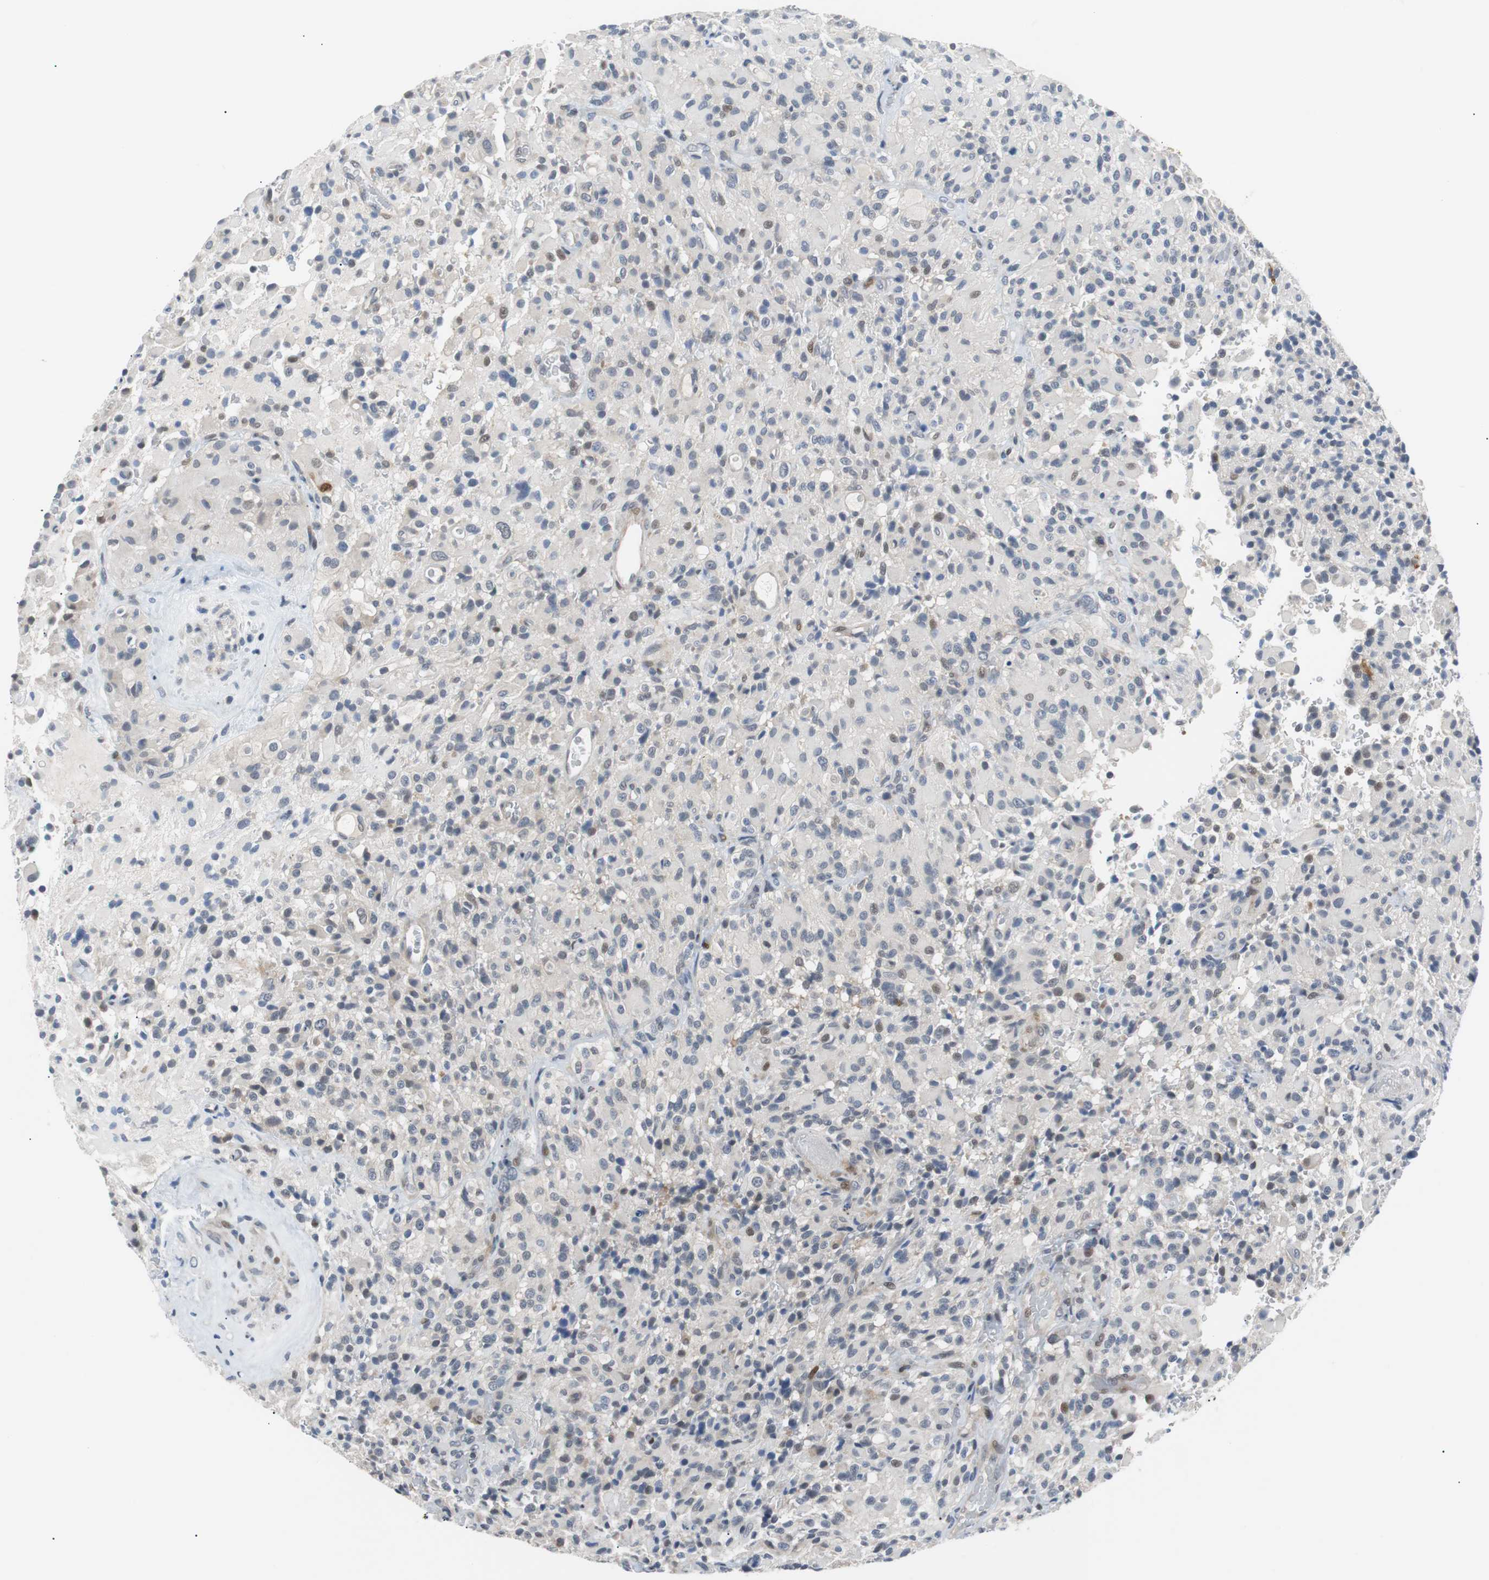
{"staining": {"intensity": "weak", "quantity": "<25%", "location": "nuclear"}, "tissue": "glioma", "cell_type": "Tumor cells", "image_type": "cancer", "snomed": [{"axis": "morphology", "description": "Glioma, malignant, High grade"}, {"axis": "topography", "description": "Brain"}], "caption": "An immunohistochemistry photomicrograph of high-grade glioma (malignant) is shown. There is no staining in tumor cells of high-grade glioma (malignant).", "gene": "MAP2K4", "patient": {"sex": "male", "age": 71}}